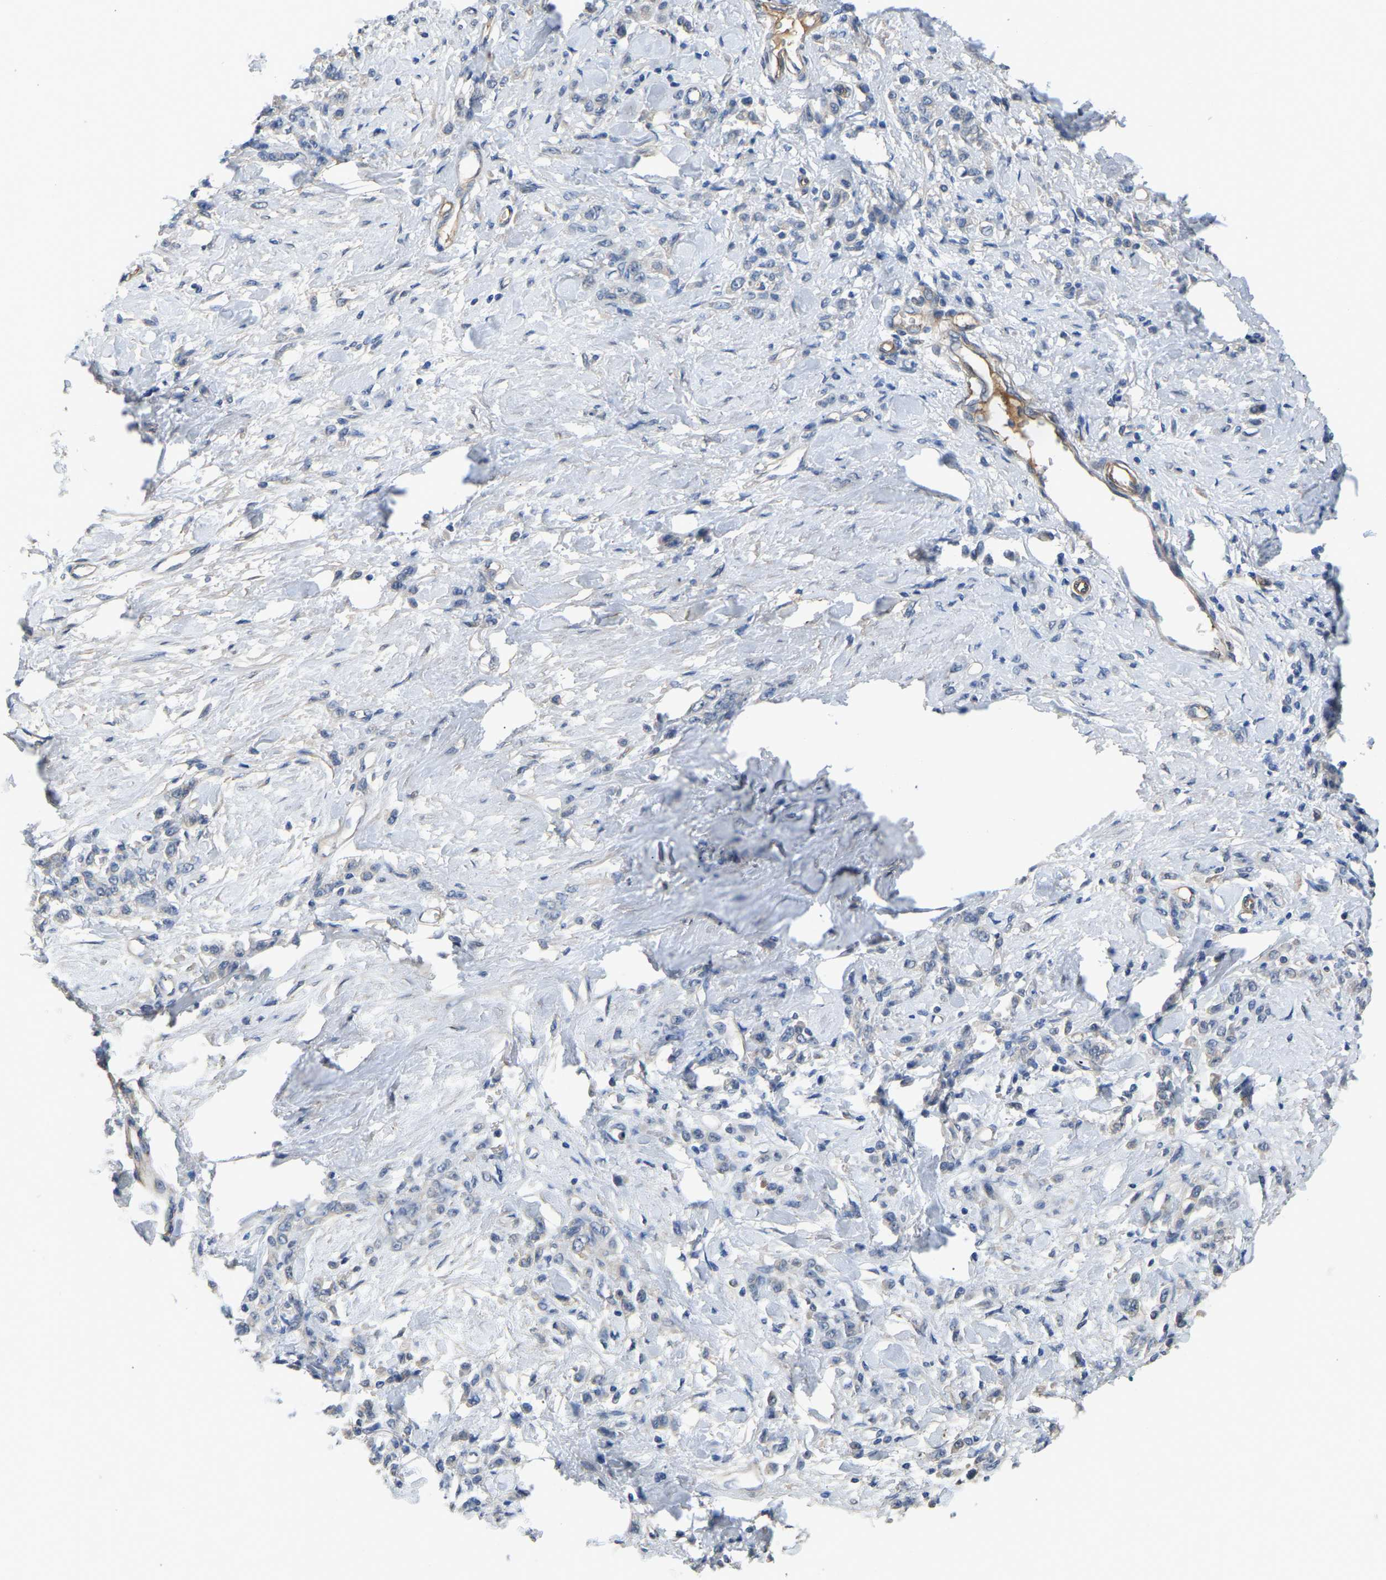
{"staining": {"intensity": "negative", "quantity": "none", "location": "none"}, "tissue": "stomach cancer", "cell_type": "Tumor cells", "image_type": "cancer", "snomed": [{"axis": "morphology", "description": "Normal tissue, NOS"}, {"axis": "morphology", "description": "Adenocarcinoma, NOS"}, {"axis": "topography", "description": "Stomach"}], "caption": "Adenocarcinoma (stomach) was stained to show a protein in brown. There is no significant expression in tumor cells. Nuclei are stained in blue.", "gene": "HIGD2B", "patient": {"sex": "male", "age": 82}}